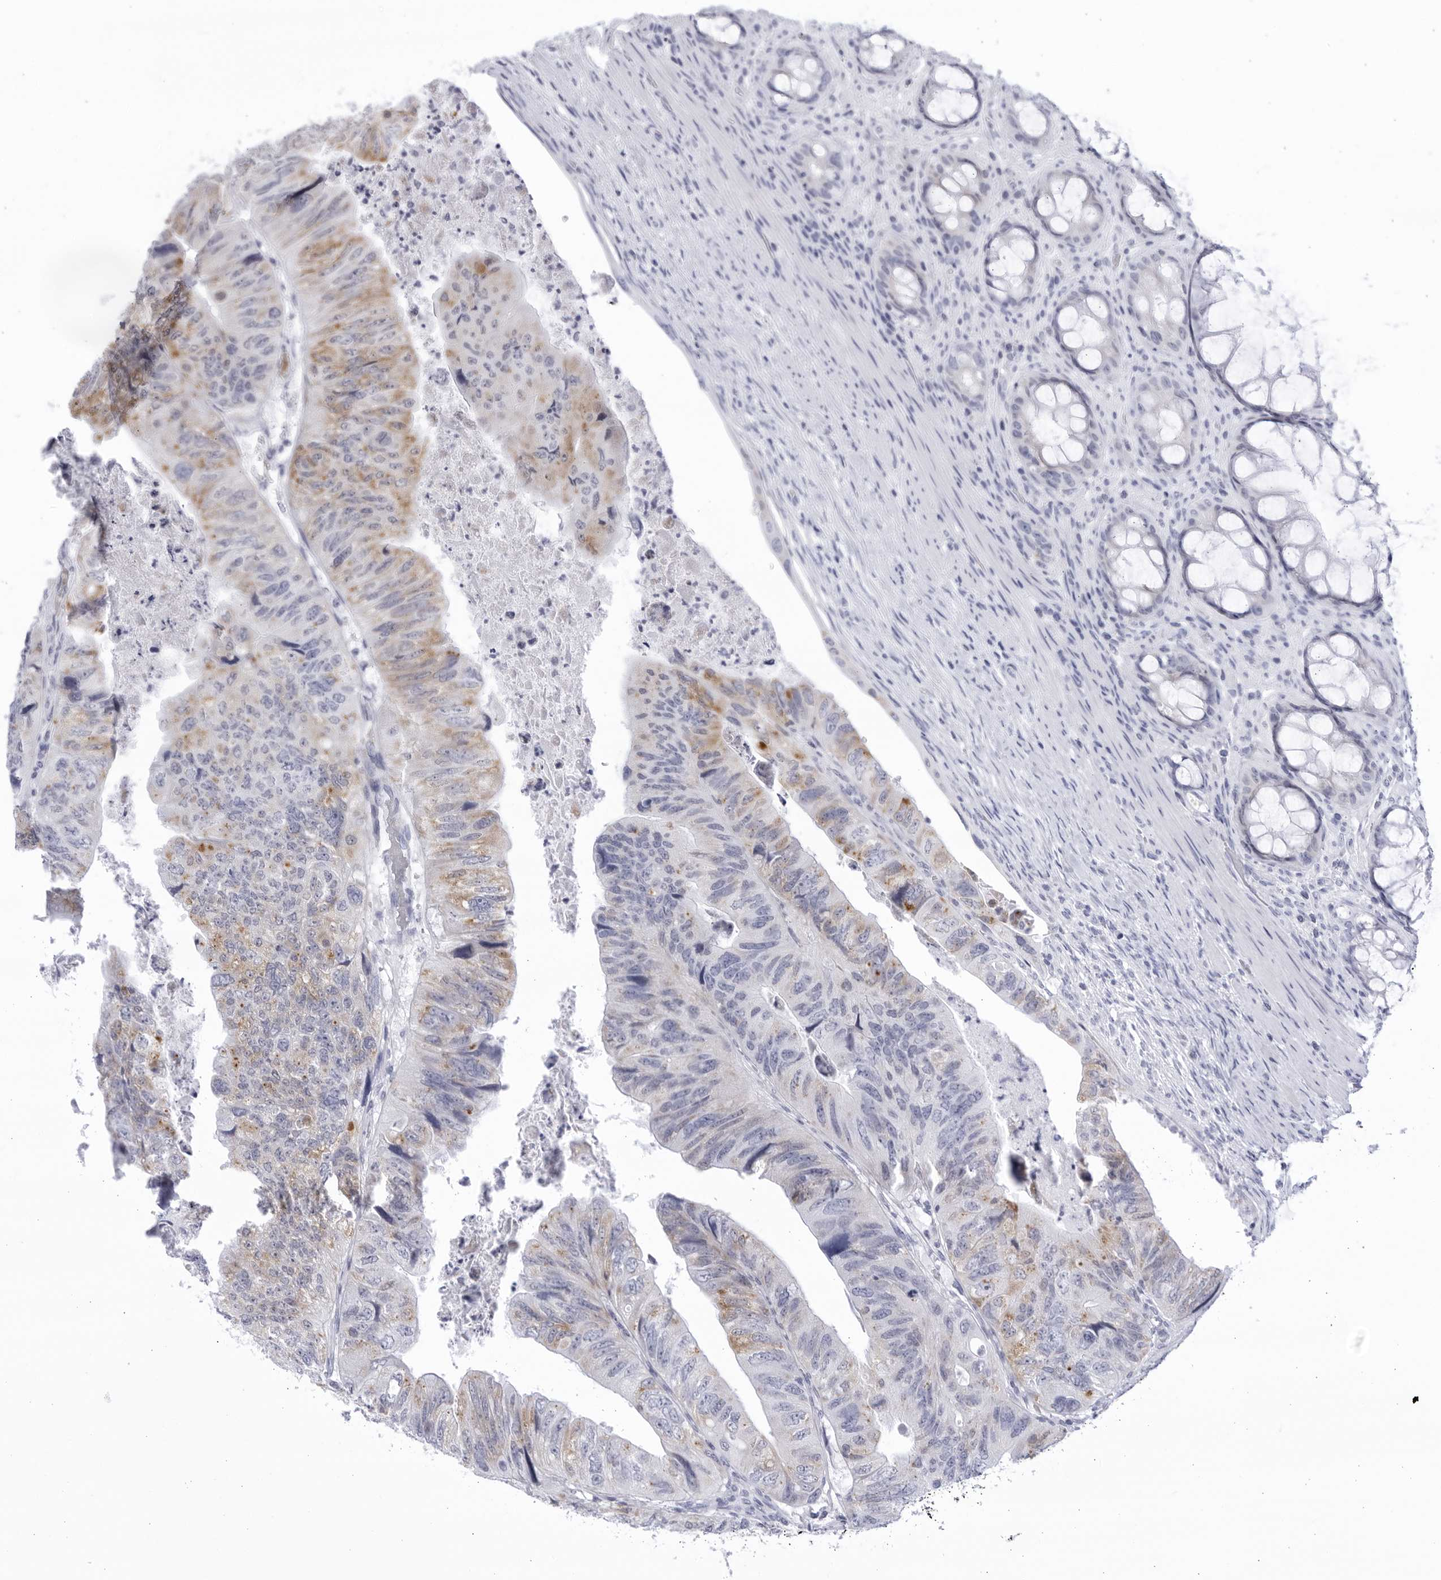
{"staining": {"intensity": "weak", "quantity": "25%-75%", "location": "cytoplasmic/membranous"}, "tissue": "colorectal cancer", "cell_type": "Tumor cells", "image_type": "cancer", "snomed": [{"axis": "morphology", "description": "Adenocarcinoma, NOS"}, {"axis": "topography", "description": "Rectum"}], "caption": "Immunohistochemistry of human colorectal adenocarcinoma reveals low levels of weak cytoplasmic/membranous expression in about 25%-75% of tumor cells.", "gene": "CCDC181", "patient": {"sex": "male", "age": 63}}